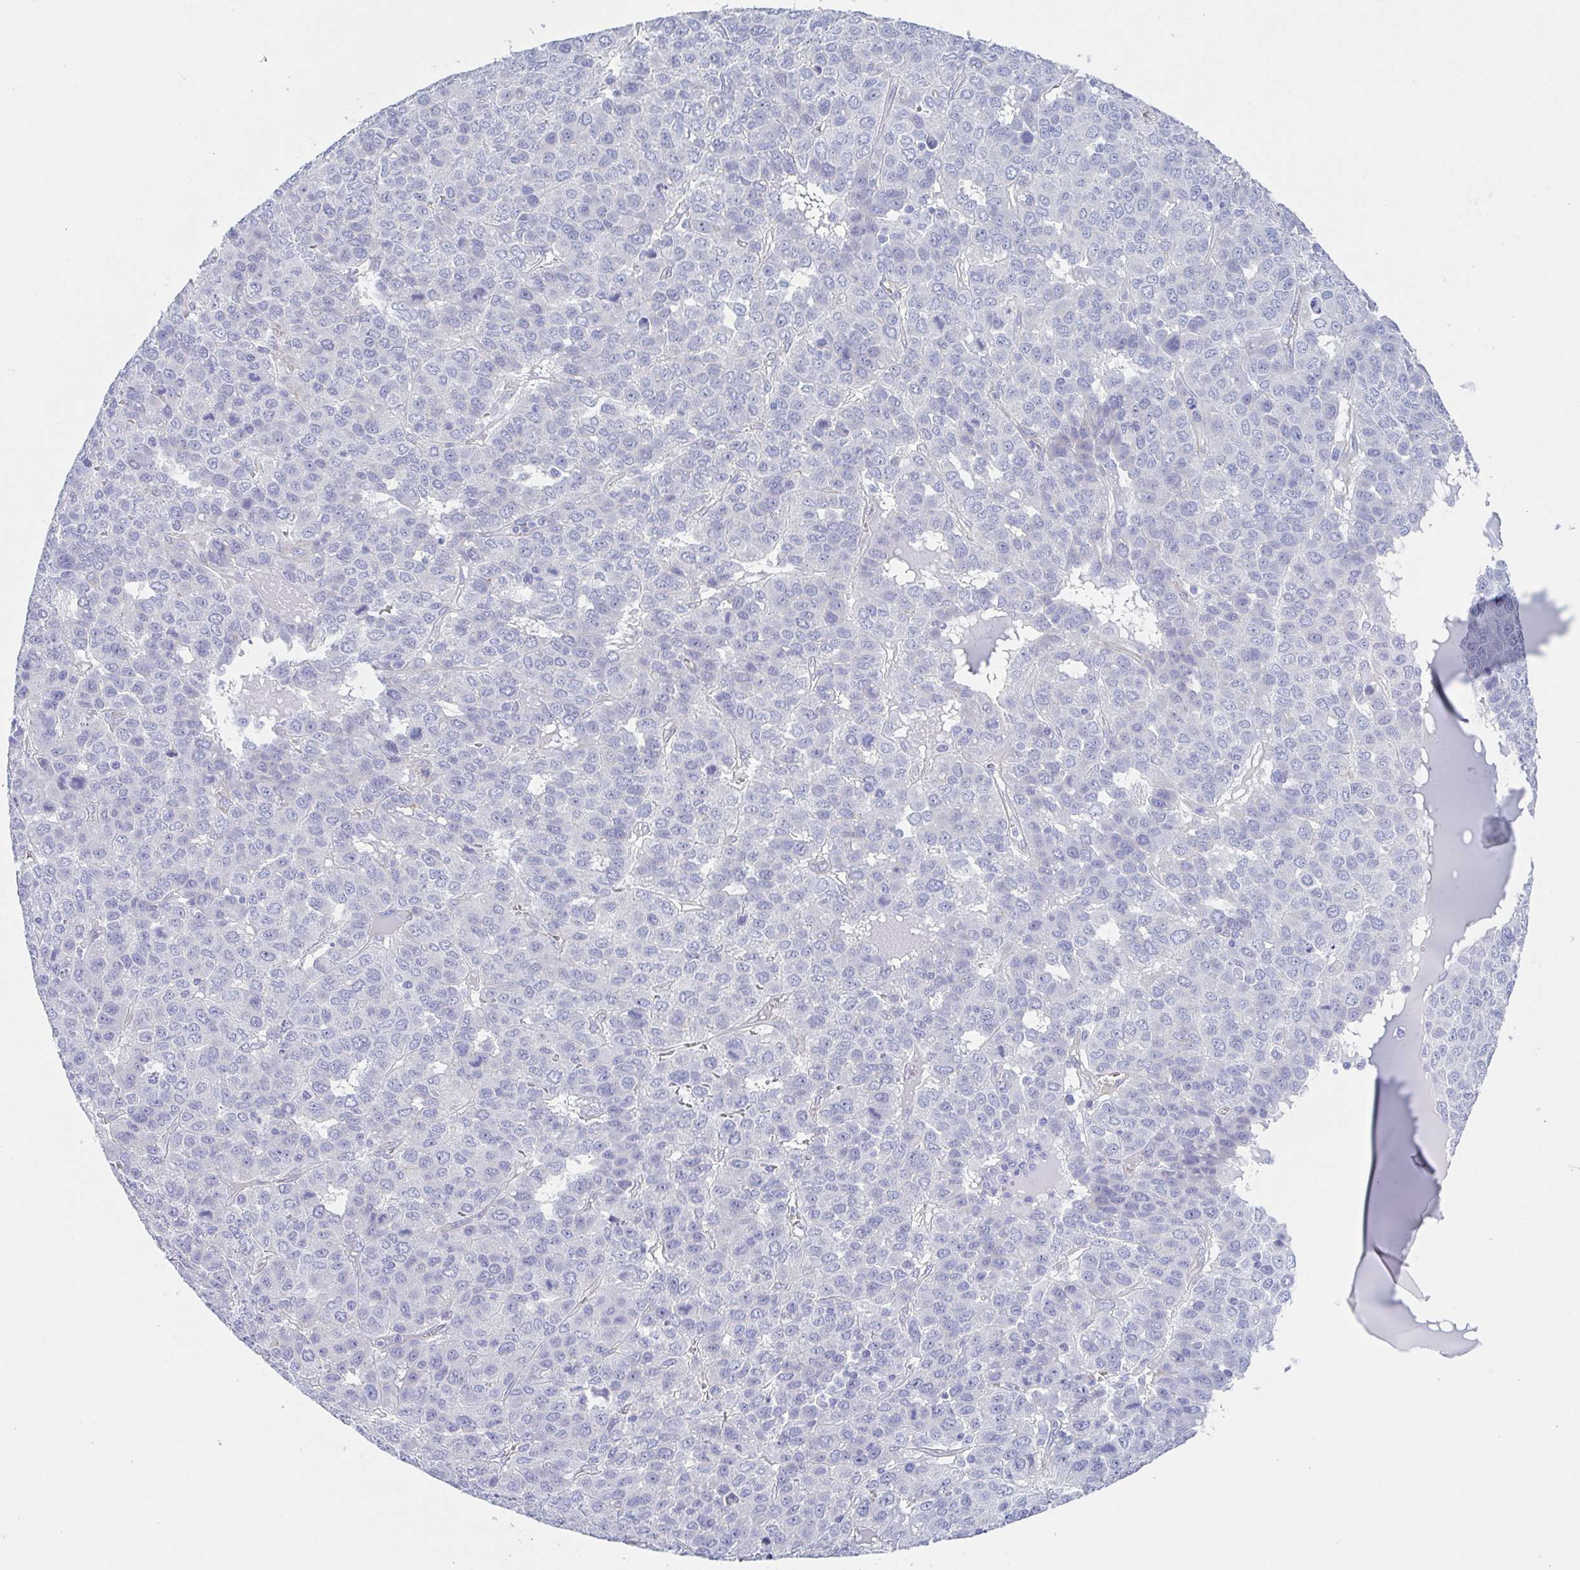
{"staining": {"intensity": "negative", "quantity": "none", "location": "none"}, "tissue": "liver cancer", "cell_type": "Tumor cells", "image_type": "cancer", "snomed": [{"axis": "morphology", "description": "Carcinoma, Hepatocellular, NOS"}, {"axis": "topography", "description": "Liver"}], "caption": "There is no significant expression in tumor cells of liver hepatocellular carcinoma.", "gene": "DYNC1I1", "patient": {"sex": "male", "age": 69}}